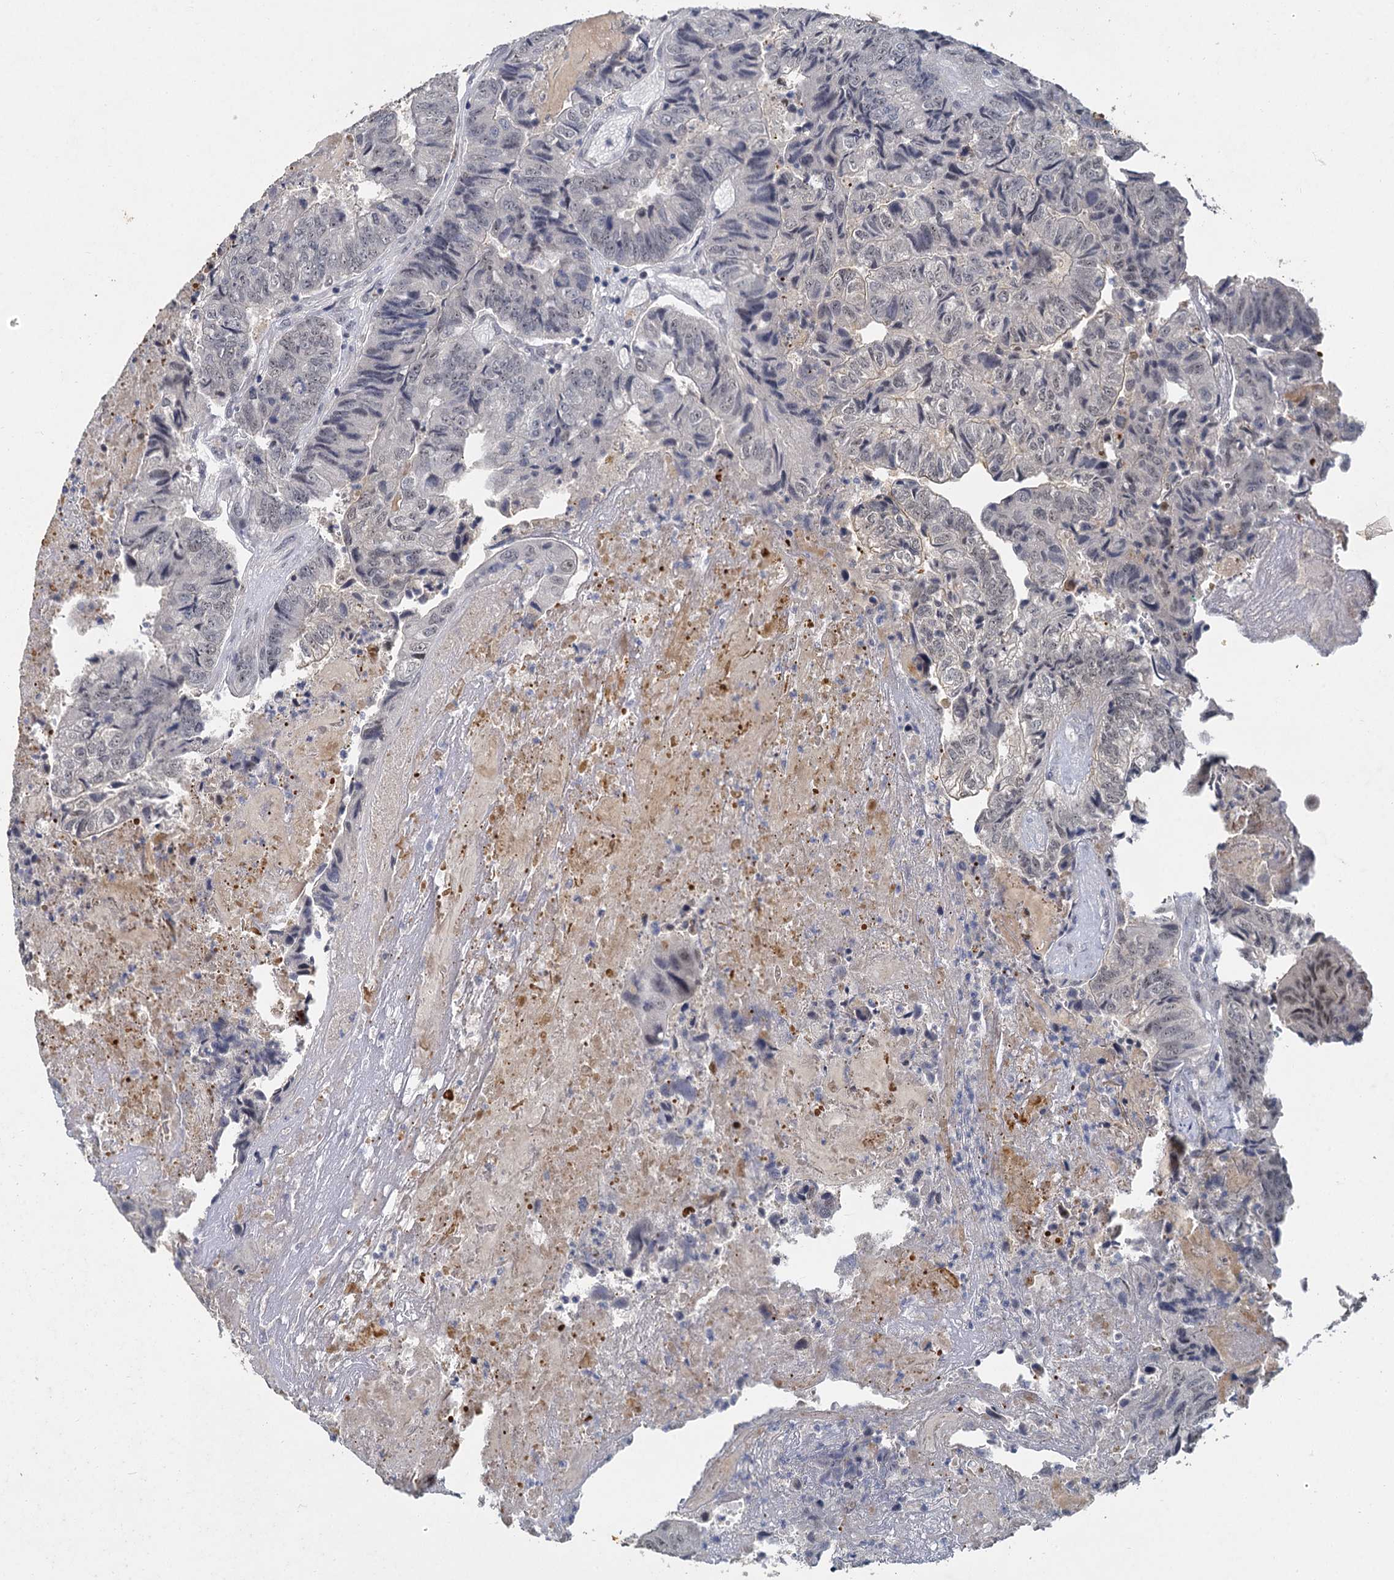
{"staining": {"intensity": "negative", "quantity": "none", "location": "none"}, "tissue": "colorectal cancer", "cell_type": "Tumor cells", "image_type": "cancer", "snomed": [{"axis": "morphology", "description": "Adenocarcinoma, NOS"}, {"axis": "topography", "description": "Colon"}], "caption": "This is an immunohistochemistry (IHC) histopathology image of adenocarcinoma (colorectal). There is no expression in tumor cells.", "gene": "MUCL1", "patient": {"sex": "female", "age": 67}}